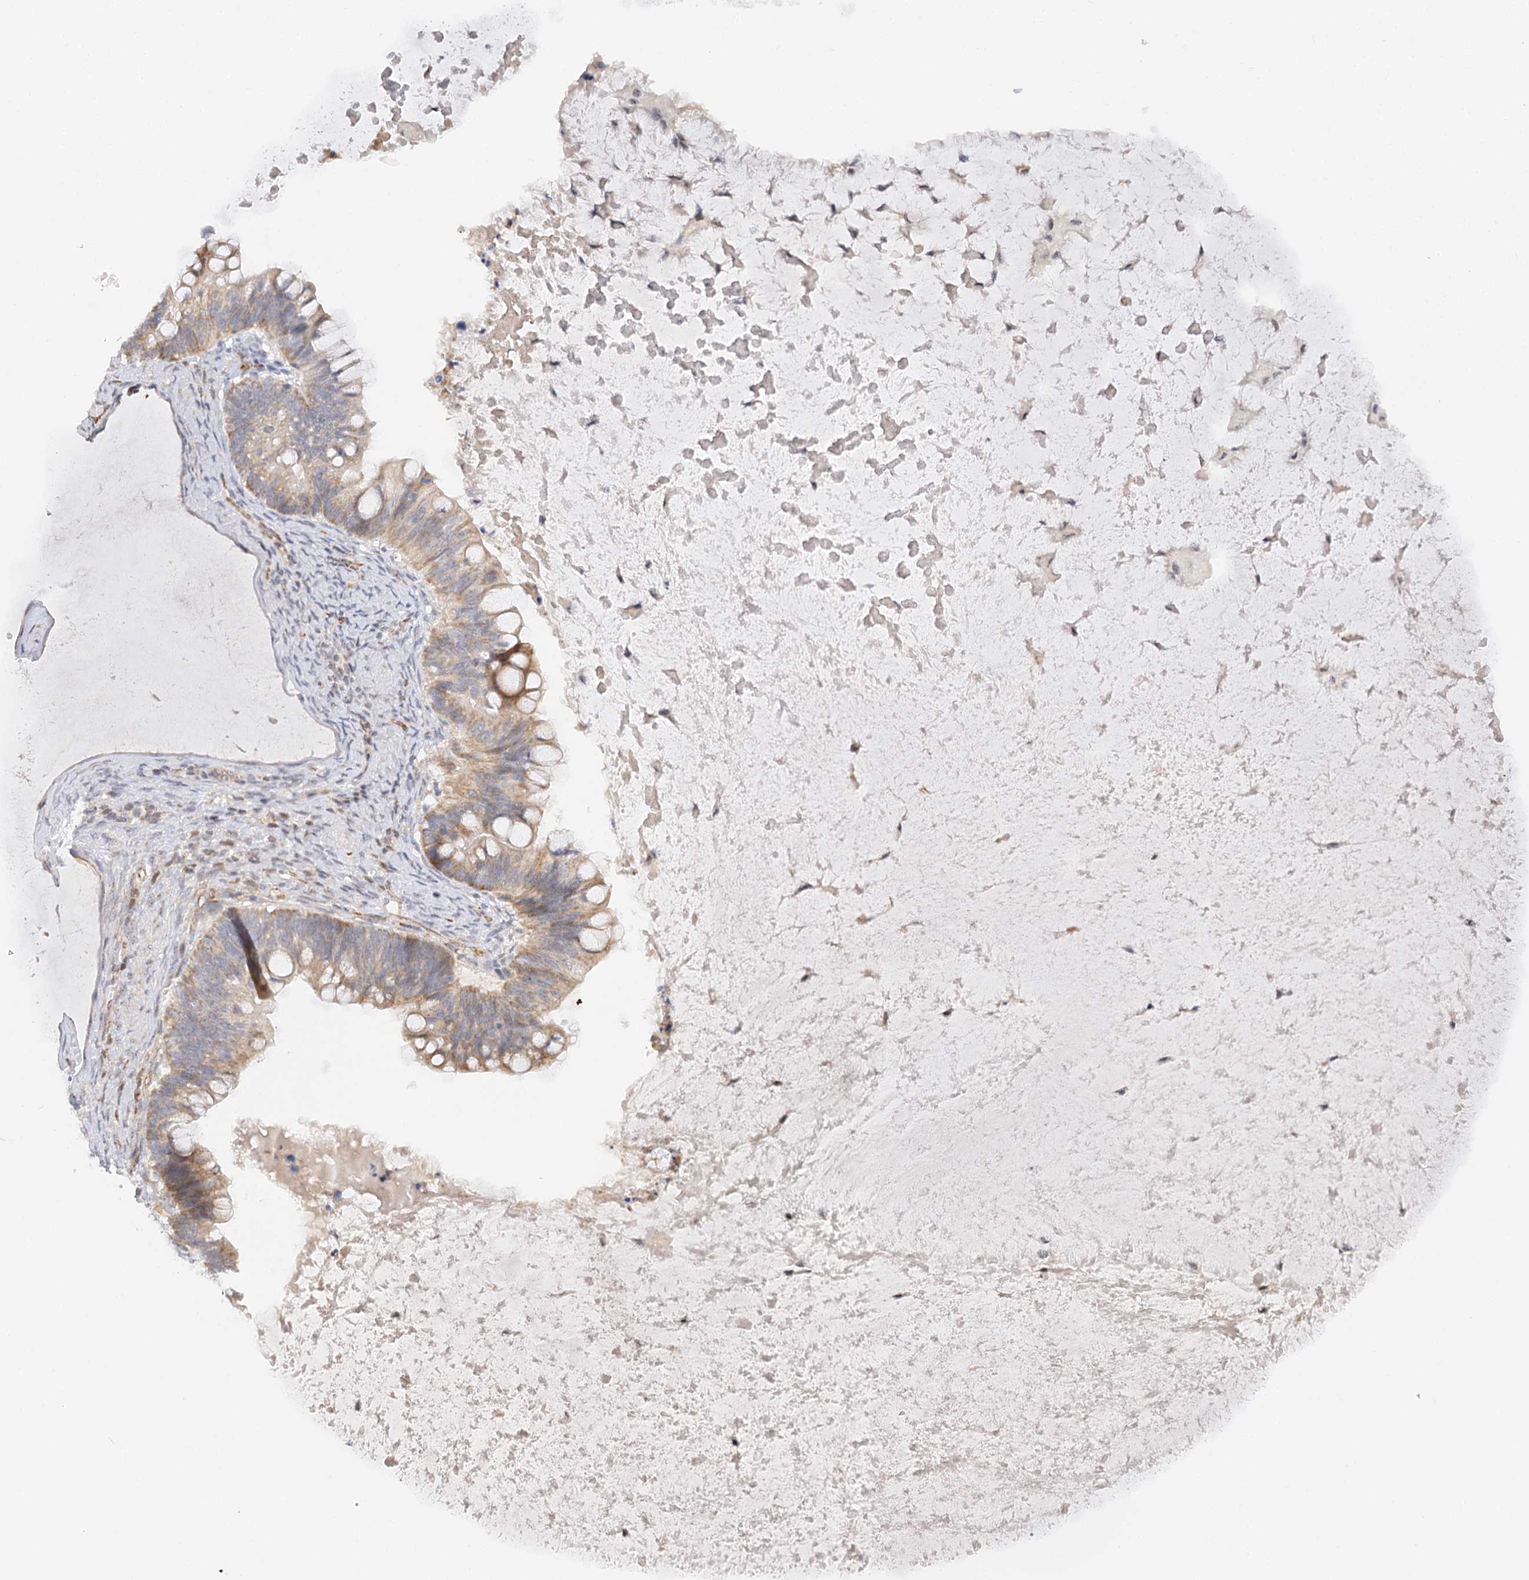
{"staining": {"intensity": "weak", "quantity": ">75%", "location": "cytoplasmic/membranous"}, "tissue": "ovarian cancer", "cell_type": "Tumor cells", "image_type": "cancer", "snomed": [{"axis": "morphology", "description": "Cystadenocarcinoma, mucinous, NOS"}, {"axis": "topography", "description": "Ovary"}], "caption": "There is low levels of weak cytoplasmic/membranous expression in tumor cells of mucinous cystadenocarcinoma (ovarian), as demonstrated by immunohistochemical staining (brown color).", "gene": "NELL2", "patient": {"sex": "female", "age": 61}}